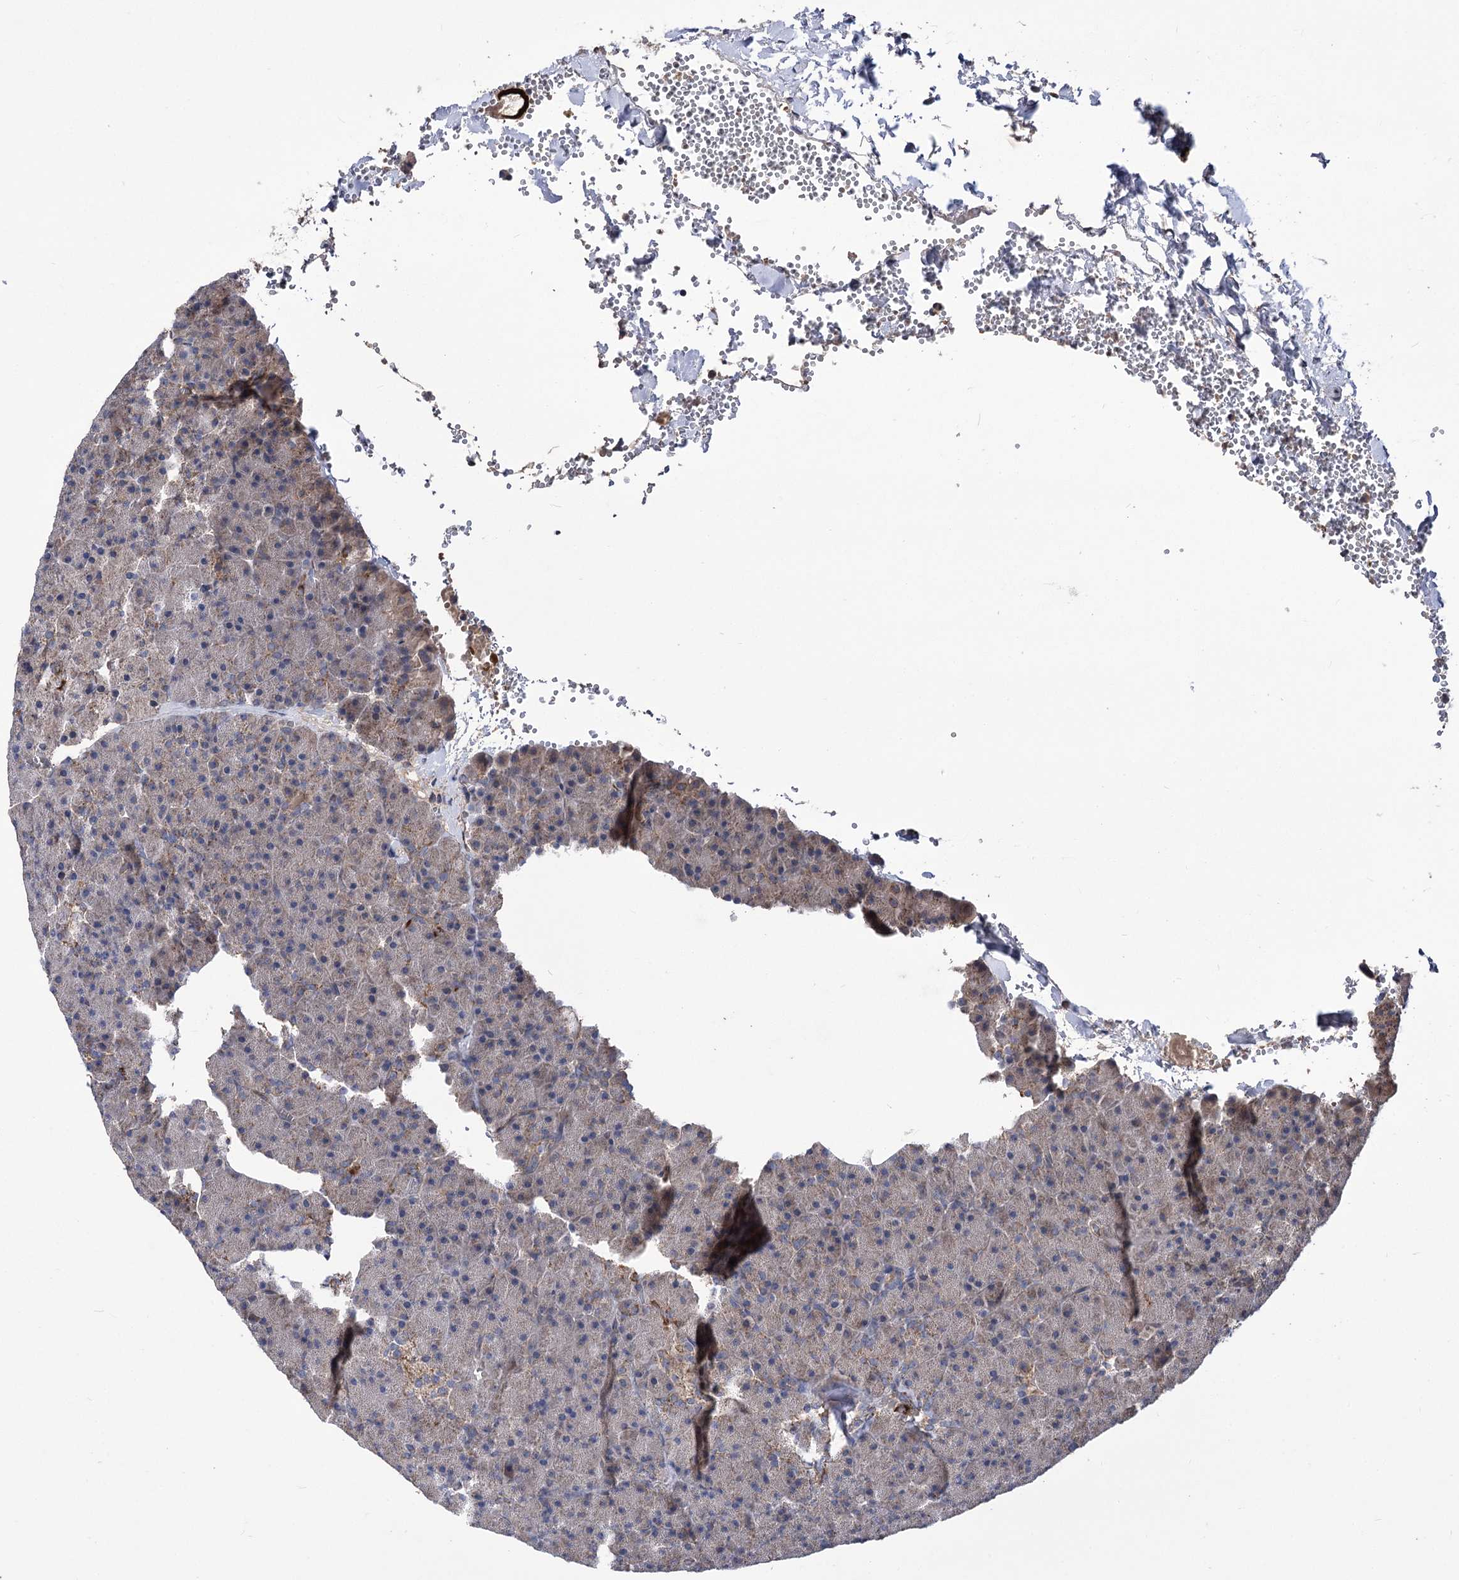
{"staining": {"intensity": "moderate", "quantity": "<25%", "location": "cytoplasmic/membranous"}, "tissue": "pancreas", "cell_type": "Exocrine glandular cells", "image_type": "normal", "snomed": [{"axis": "morphology", "description": "Normal tissue, NOS"}, {"axis": "morphology", "description": "Carcinoid, malignant, NOS"}, {"axis": "topography", "description": "Pancreas"}], "caption": "The histopathology image displays immunohistochemical staining of unremarkable pancreas. There is moderate cytoplasmic/membranous positivity is appreciated in approximately <25% of exocrine glandular cells. Nuclei are stained in blue.", "gene": "RASSF3", "patient": {"sex": "female", "age": 35}}